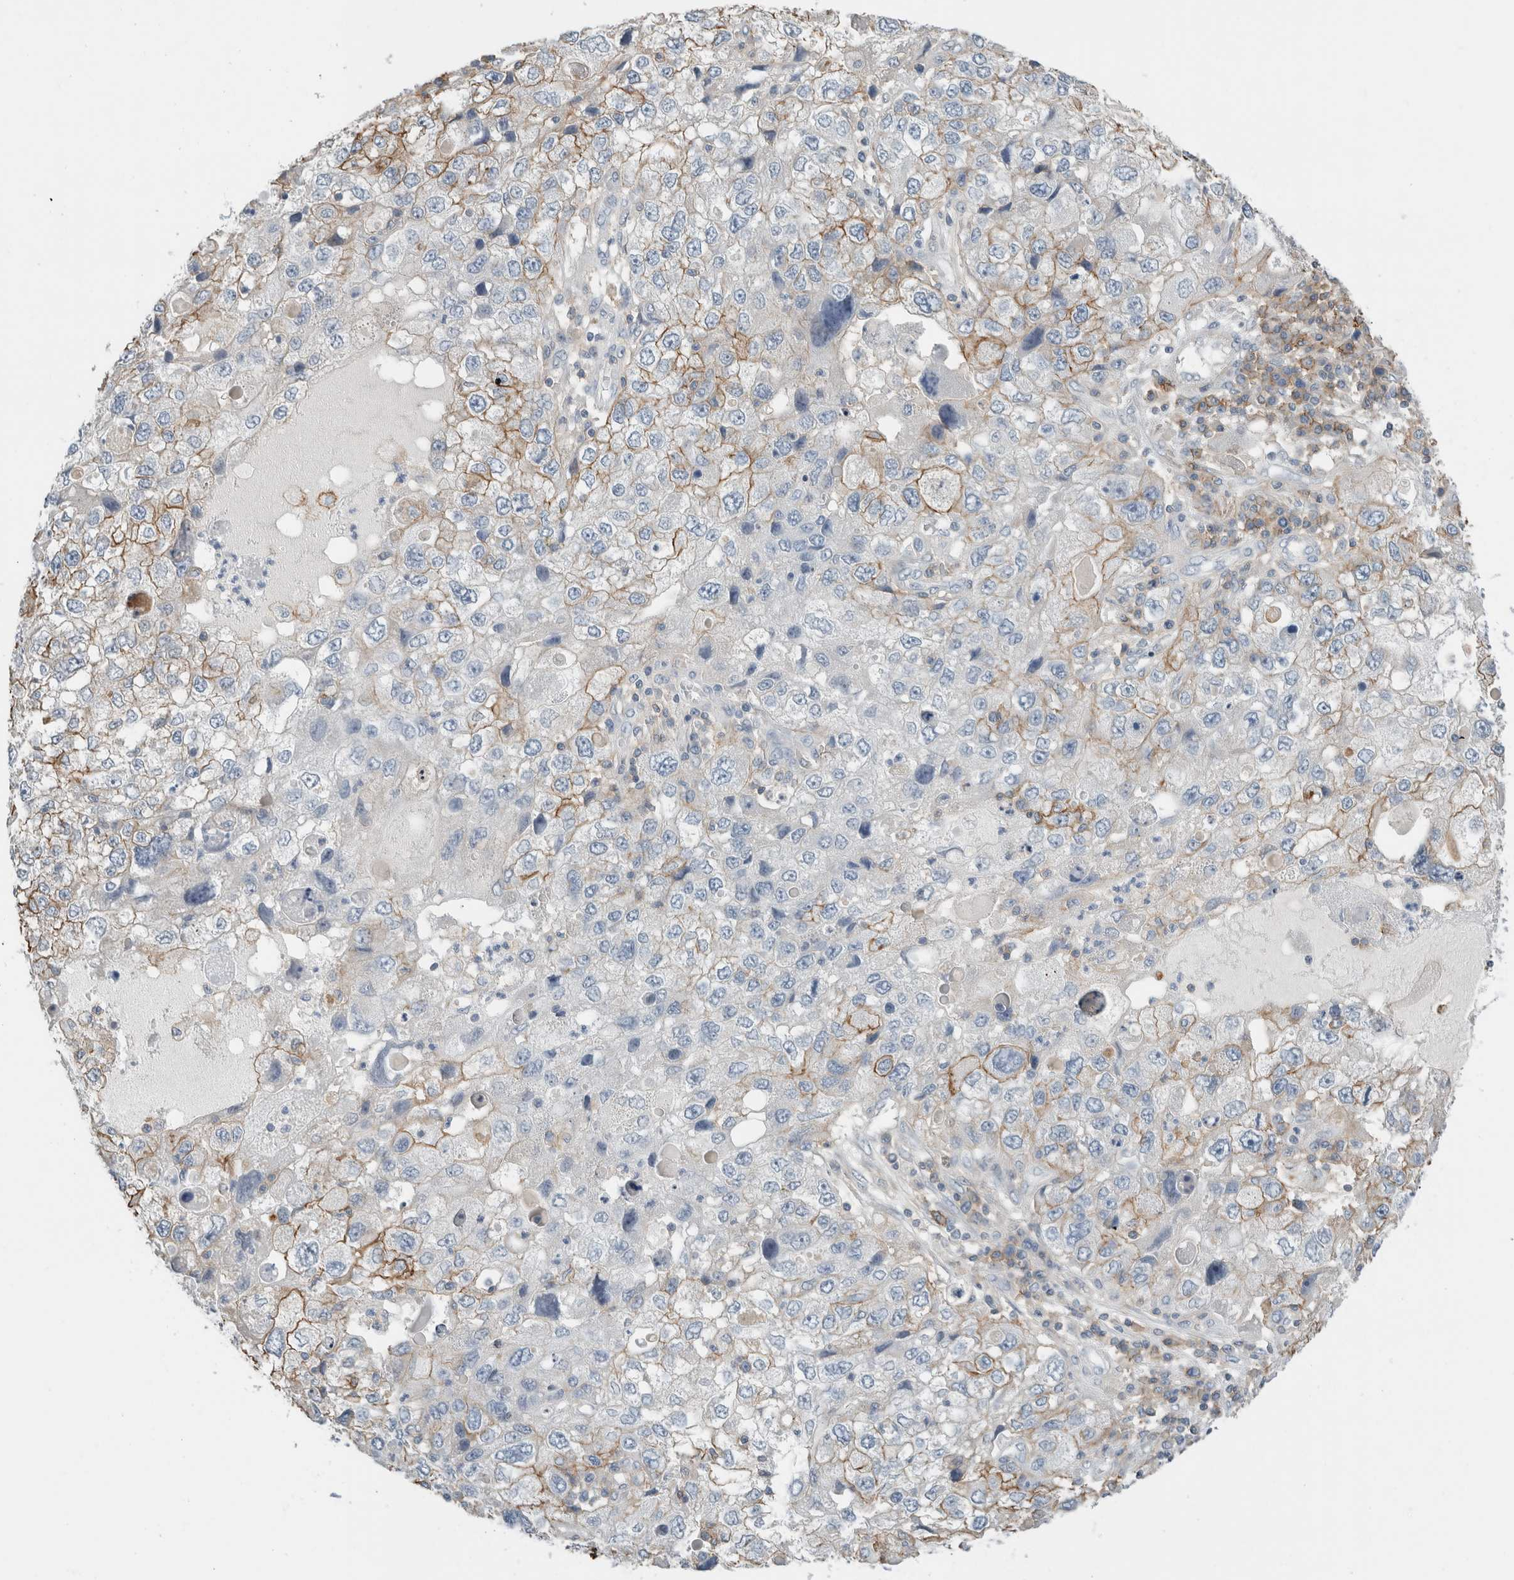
{"staining": {"intensity": "moderate", "quantity": "<25%", "location": "cytoplasmic/membranous"}, "tissue": "endometrial cancer", "cell_type": "Tumor cells", "image_type": "cancer", "snomed": [{"axis": "morphology", "description": "Adenocarcinoma, NOS"}, {"axis": "topography", "description": "Endometrium"}], "caption": "Endometrial cancer (adenocarcinoma) stained with a brown dye displays moderate cytoplasmic/membranous positive expression in approximately <25% of tumor cells.", "gene": "ERCC6L2", "patient": {"sex": "female", "age": 49}}